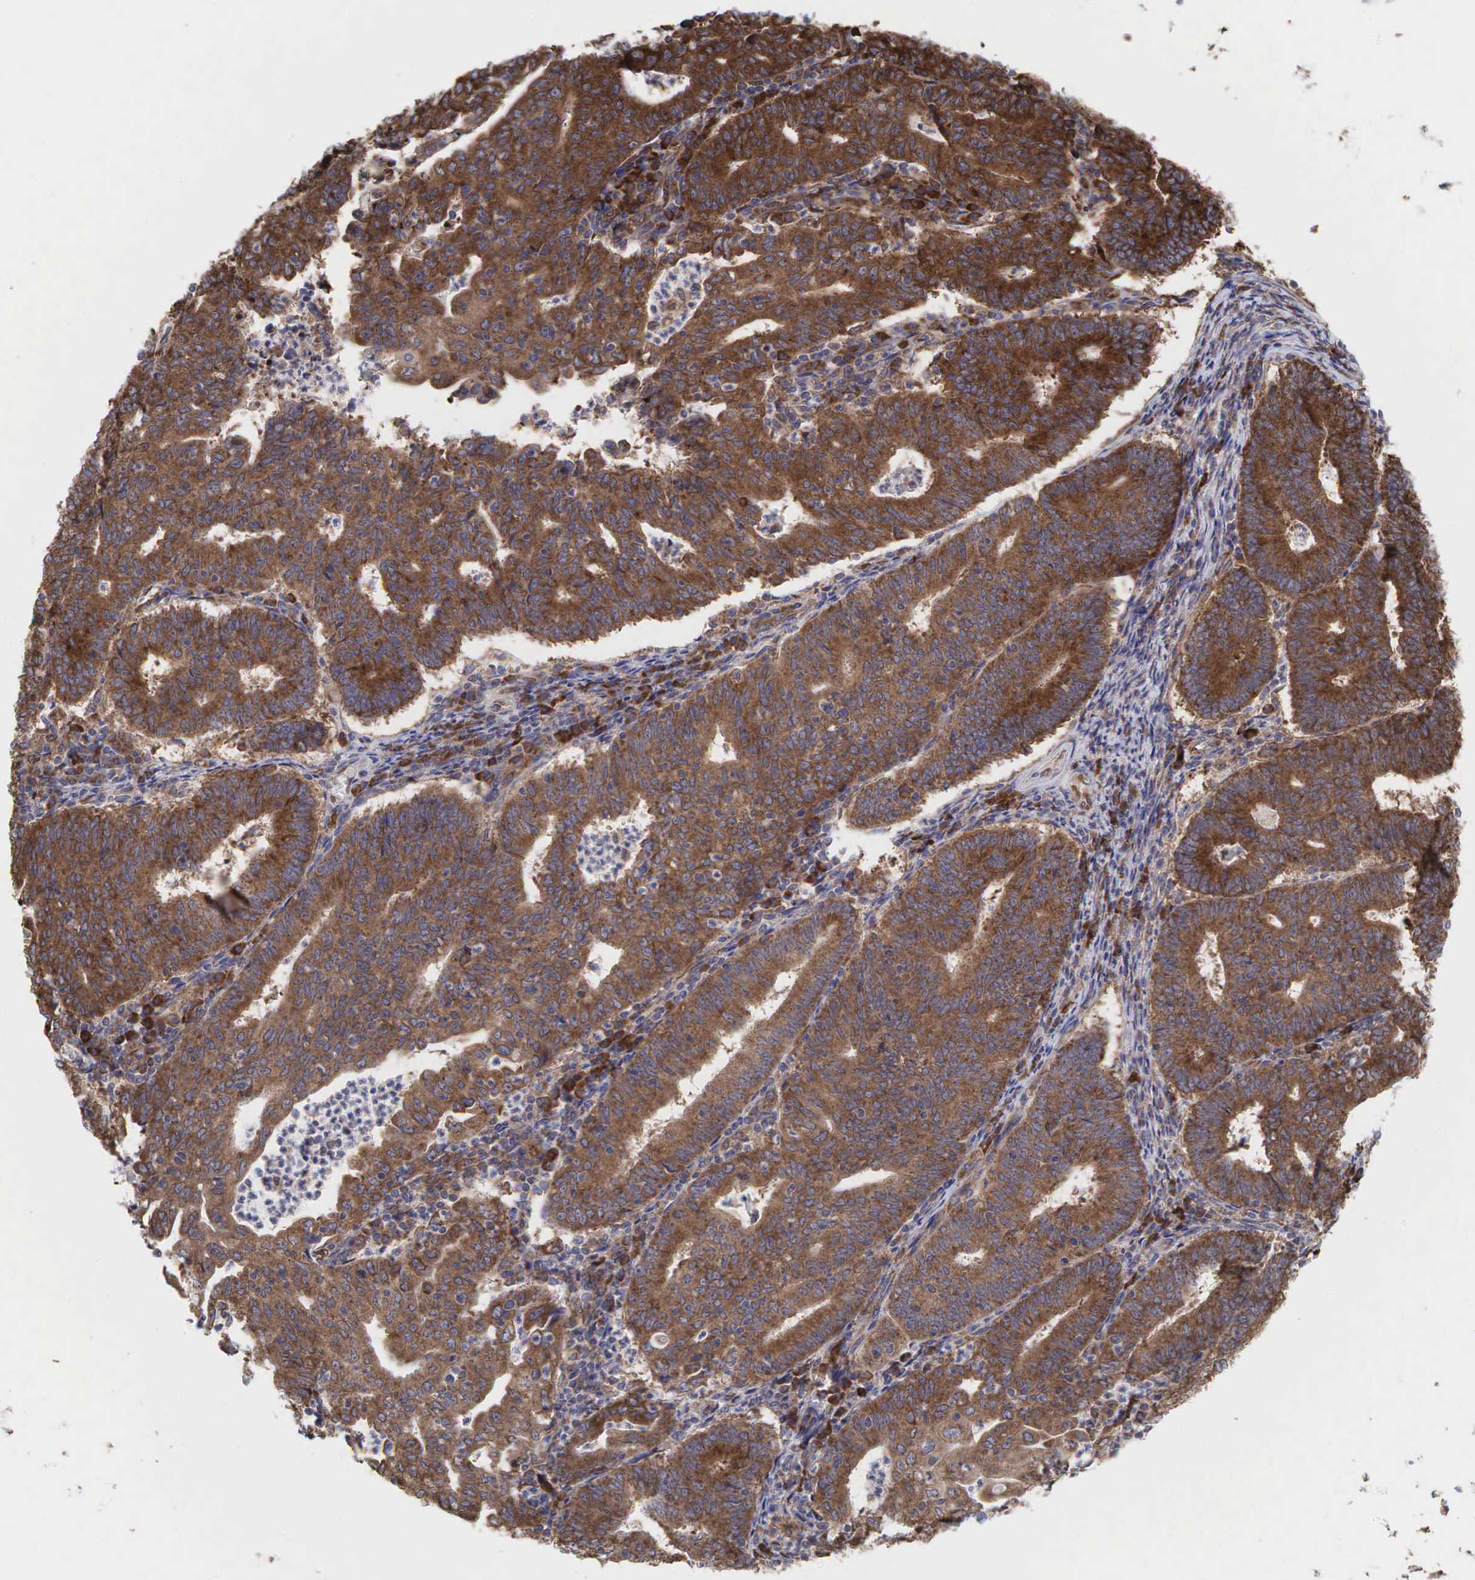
{"staining": {"intensity": "moderate", "quantity": ">75%", "location": "cytoplasmic/membranous"}, "tissue": "endometrial cancer", "cell_type": "Tumor cells", "image_type": "cancer", "snomed": [{"axis": "morphology", "description": "Adenocarcinoma, NOS"}, {"axis": "topography", "description": "Endometrium"}], "caption": "Adenocarcinoma (endometrial) stained with a protein marker reveals moderate staining in tumor cells.", "gene": "PABPC5", "patient": {"sex": "female", "age": 60}}